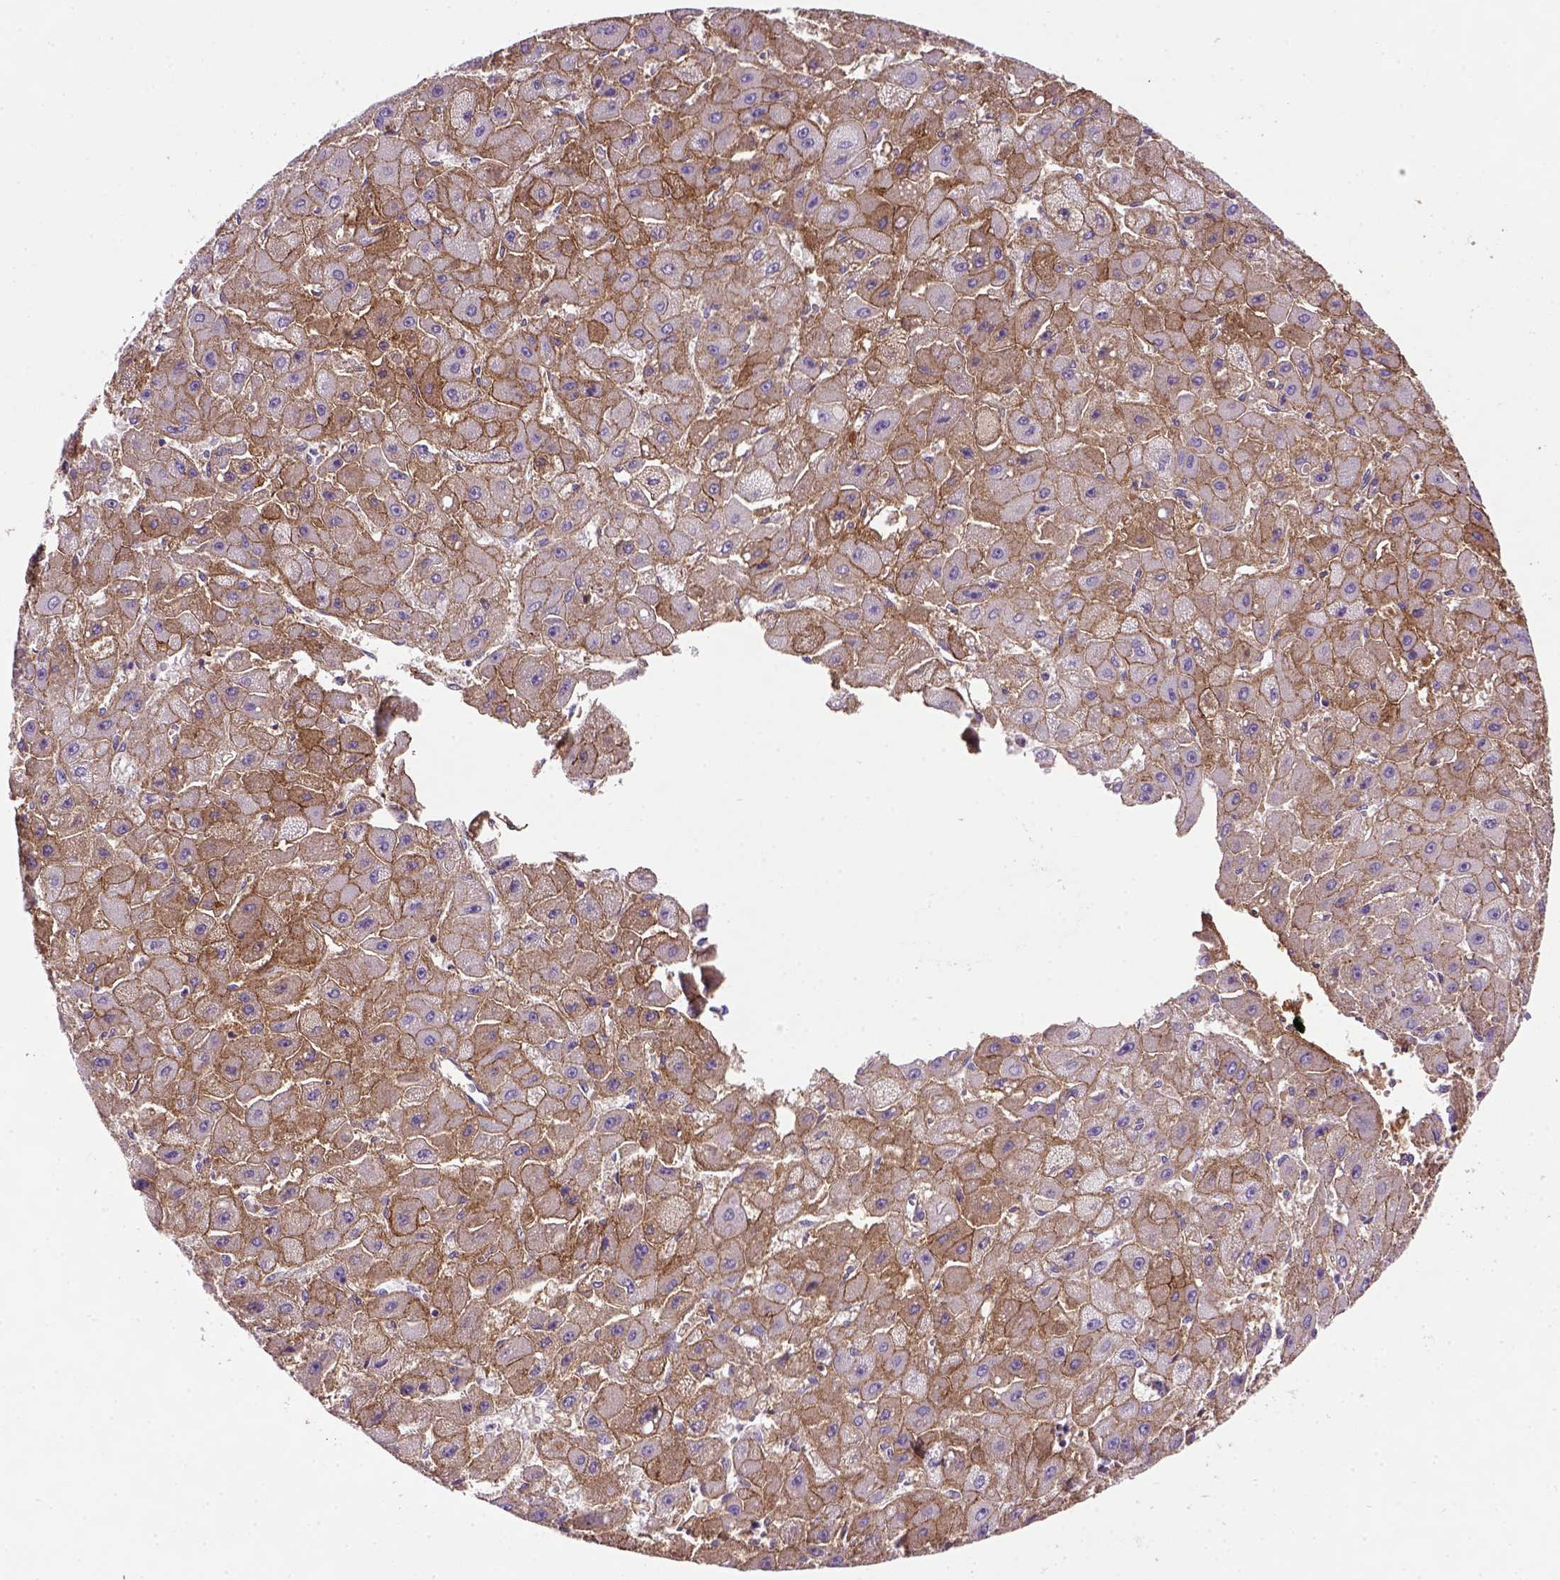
{"staining": {"intensity": "moderate", "quantity": ">75%", "location": "cytoplasmic/membranous"}, "tissue": "liver cancer", "cell_type": "Tumor cells", "image_type": "cancer", "snomed": [{"axis": "morphology", "description": "Carcinoma, Hepatocellular, NOS"}, {"axis": "topography", "description": "Liver"}], "caption": "The photomicrograph displays staining of liver cancer, revealing moderate cytoplasmic/membranous protein staining (brown color) within tumor cells.", "gene": "CDH1", "patient": {"sex": "female", "age": 25}}